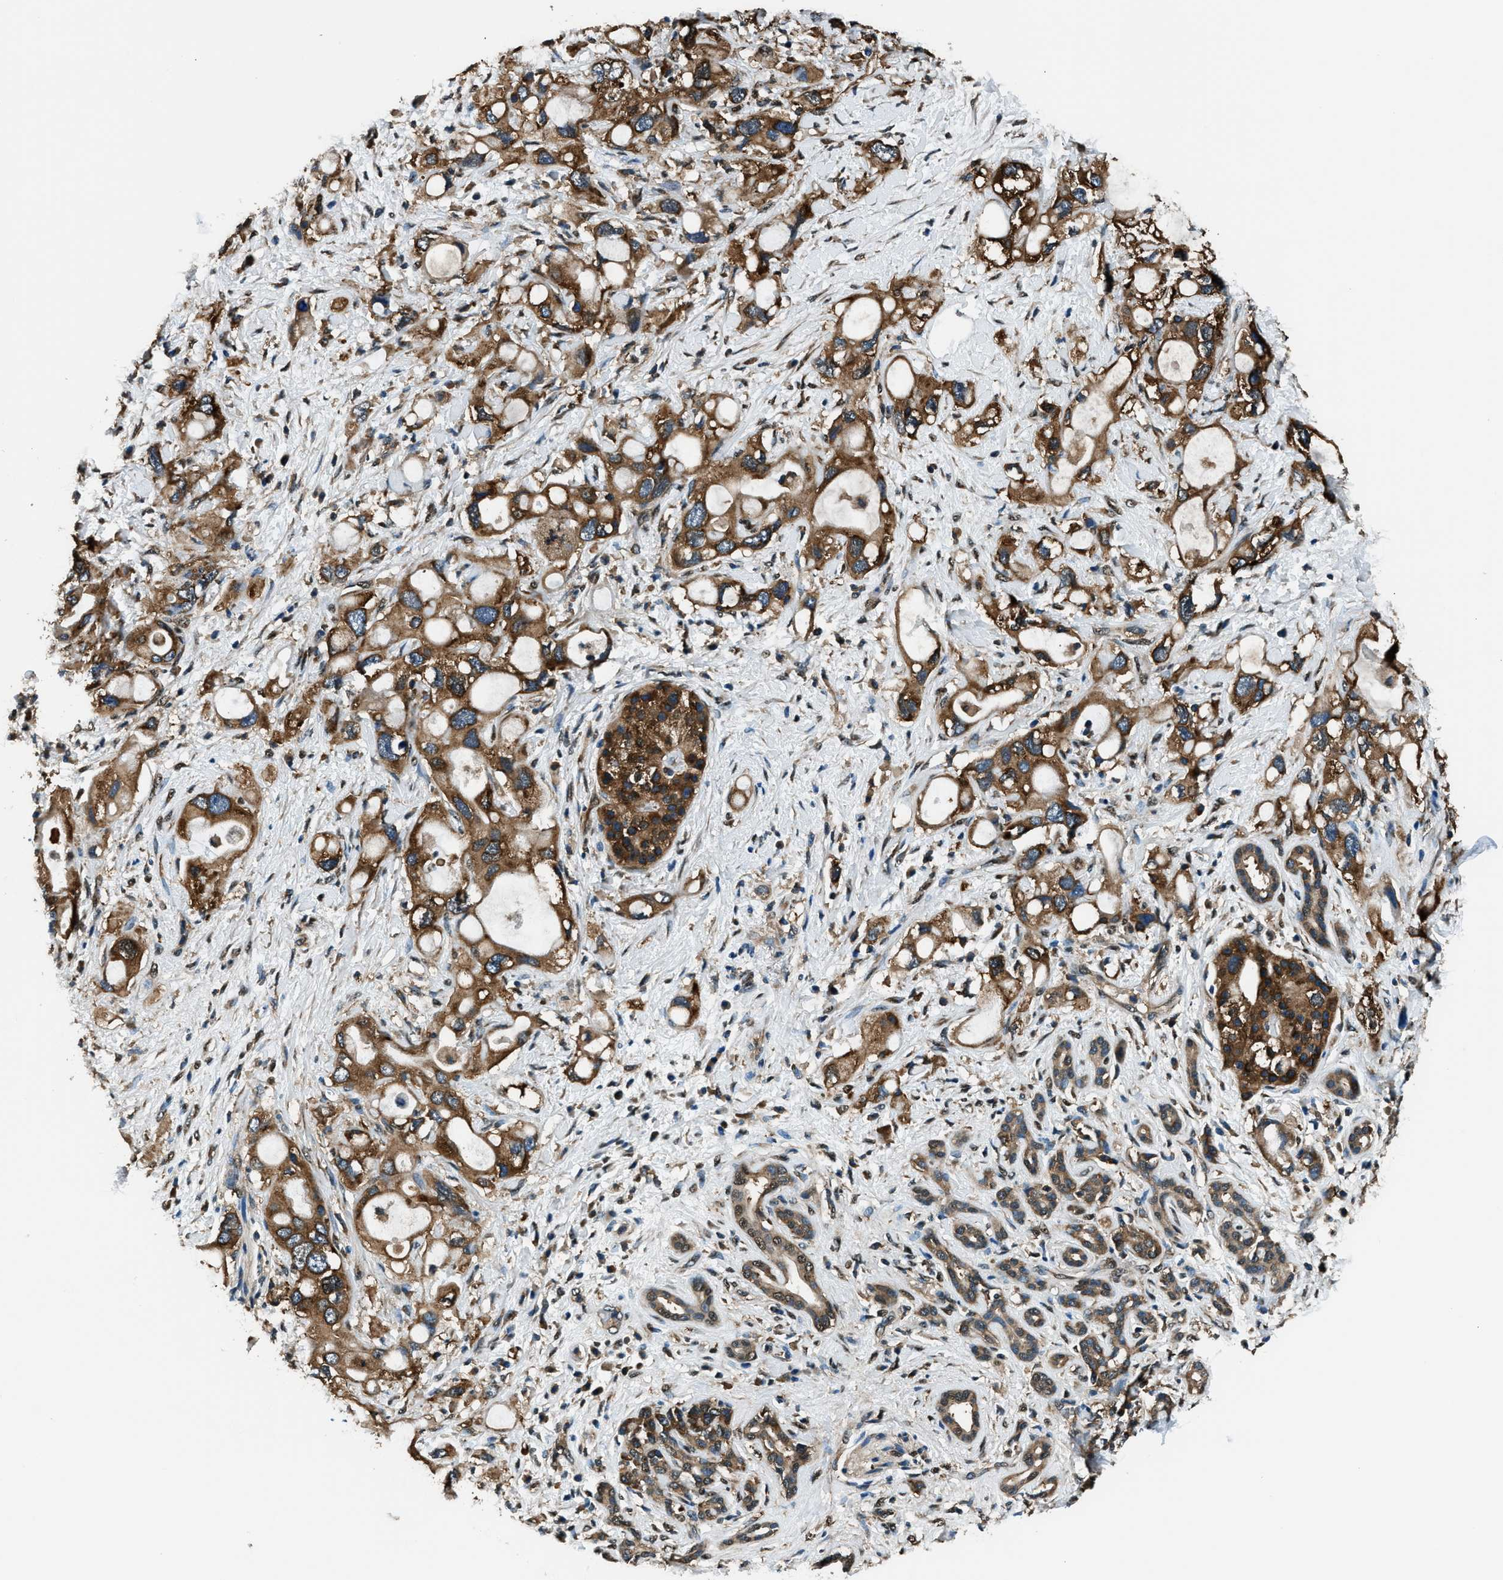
{"staining": {"intensity": "strong", "quantity": ">75%", "location": "cytoplasmic/membranous"}, "tissue": "pancreatic cancer", "cell_type": "Tumor cells", "image_type": "cancer", "snomed": [{"axis": "morphology", "description": "Adenocarcinoma, NOS"}, {"axis": "topography", "description": "Pancreas"}], "caption": "Strong cytoplasmic/membranous positivity for a protein is appreciated in about >75% of tumor cells of pancreatic cancer using immunohistochemistry.", "gene": "ARFGAP2", "patient": {"sex": "female", "age": 56}}